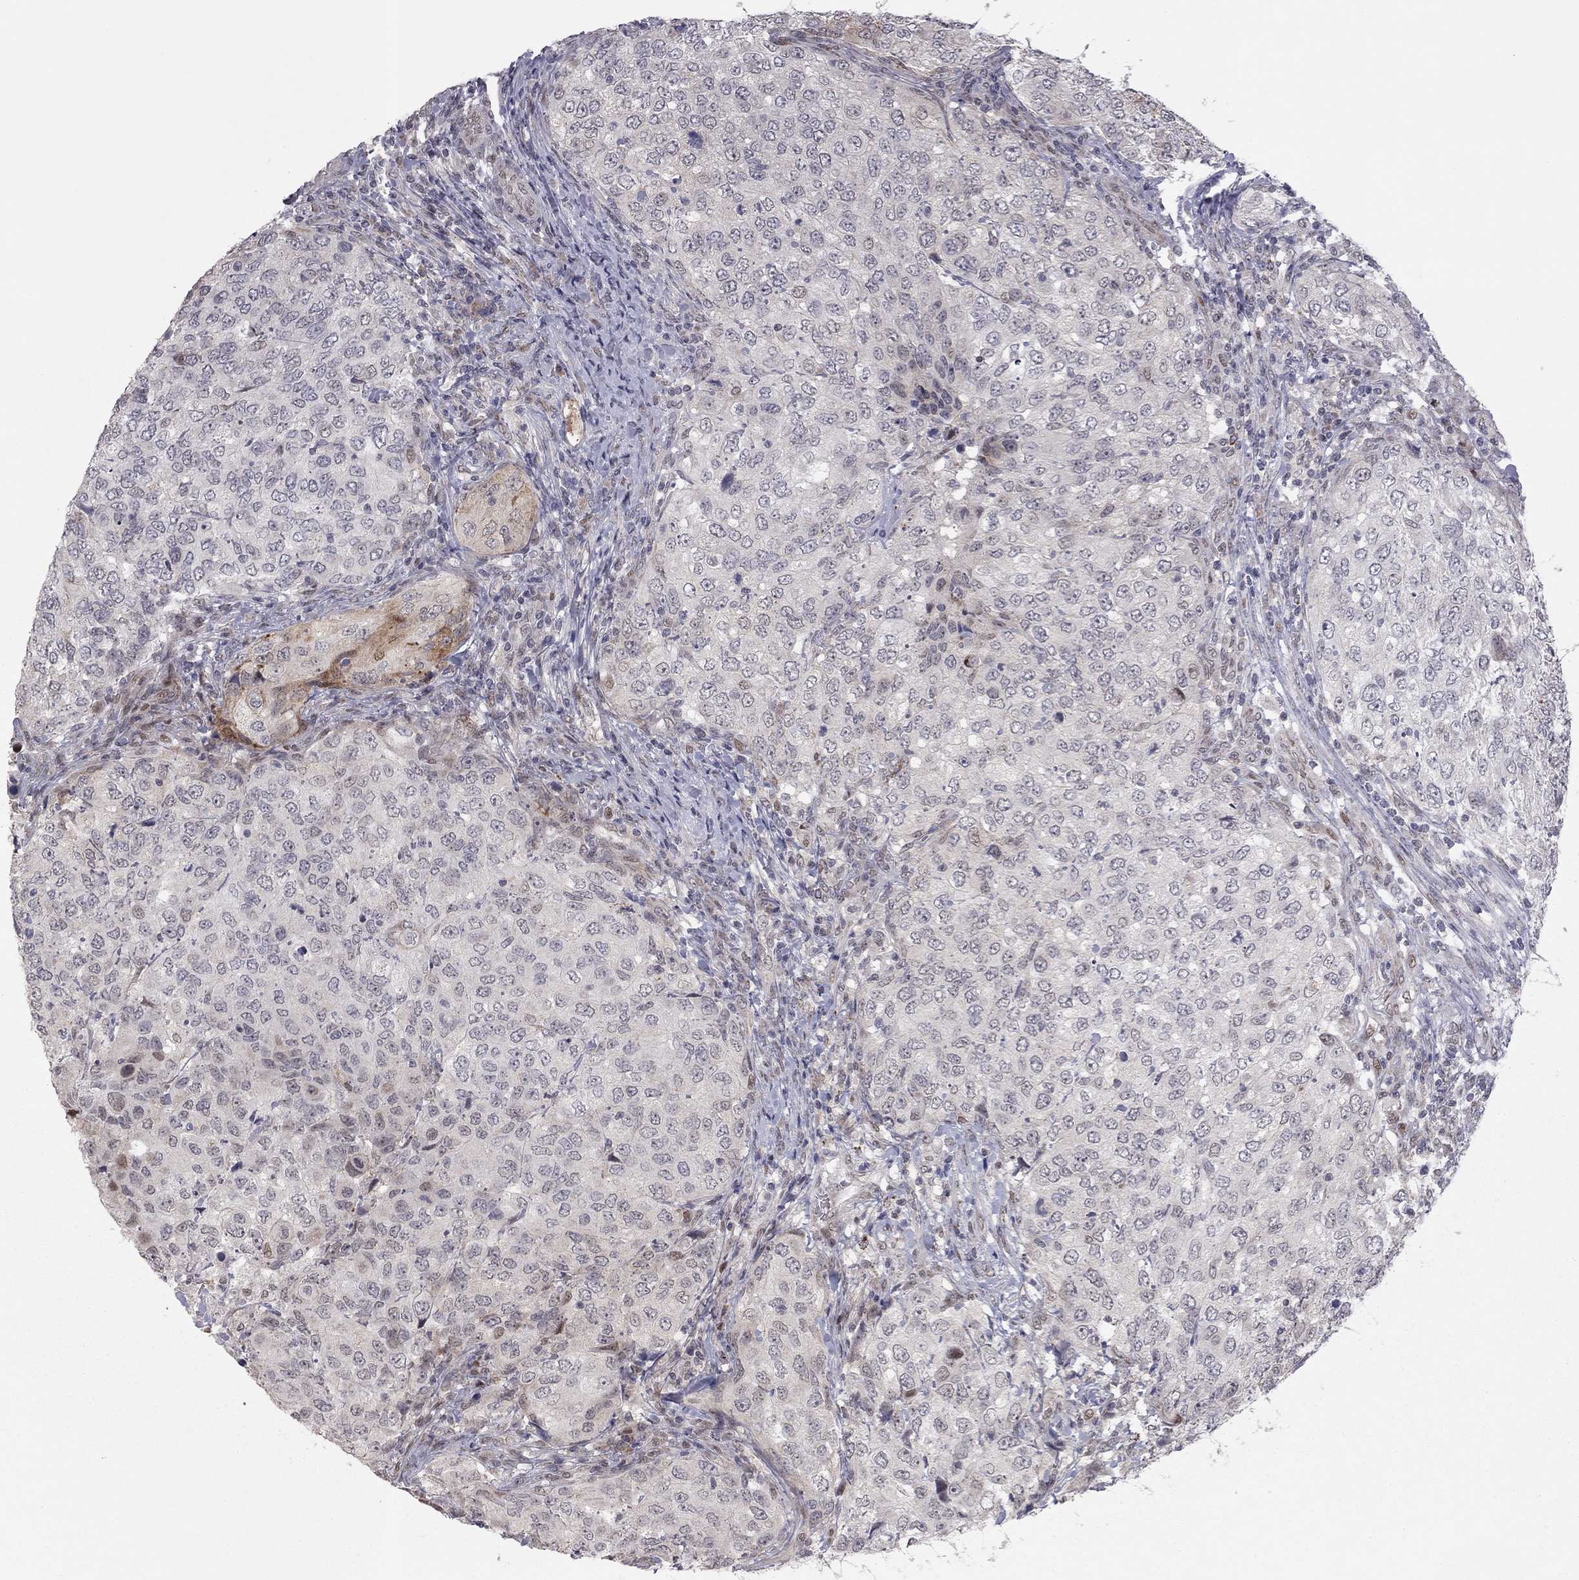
{"staining": {"intensity": "negative", "quantity": "none", "location": "none"}, "tissue": "urothelial cancer", "cell_type": "Tumor cells", "image_type": "cancer", "snomed": [{"axis": "morphology", "description": "Urothelial carcinoma, High grade"}, {"axis": "topography", "description": "Urinary bladder"}], "caption": "A micrograph of human high-grade urothelial carcinoma is negative for staining in tumor cells.", "gene": "MC3R", "patient": {"sex": "female", "age": 78}}